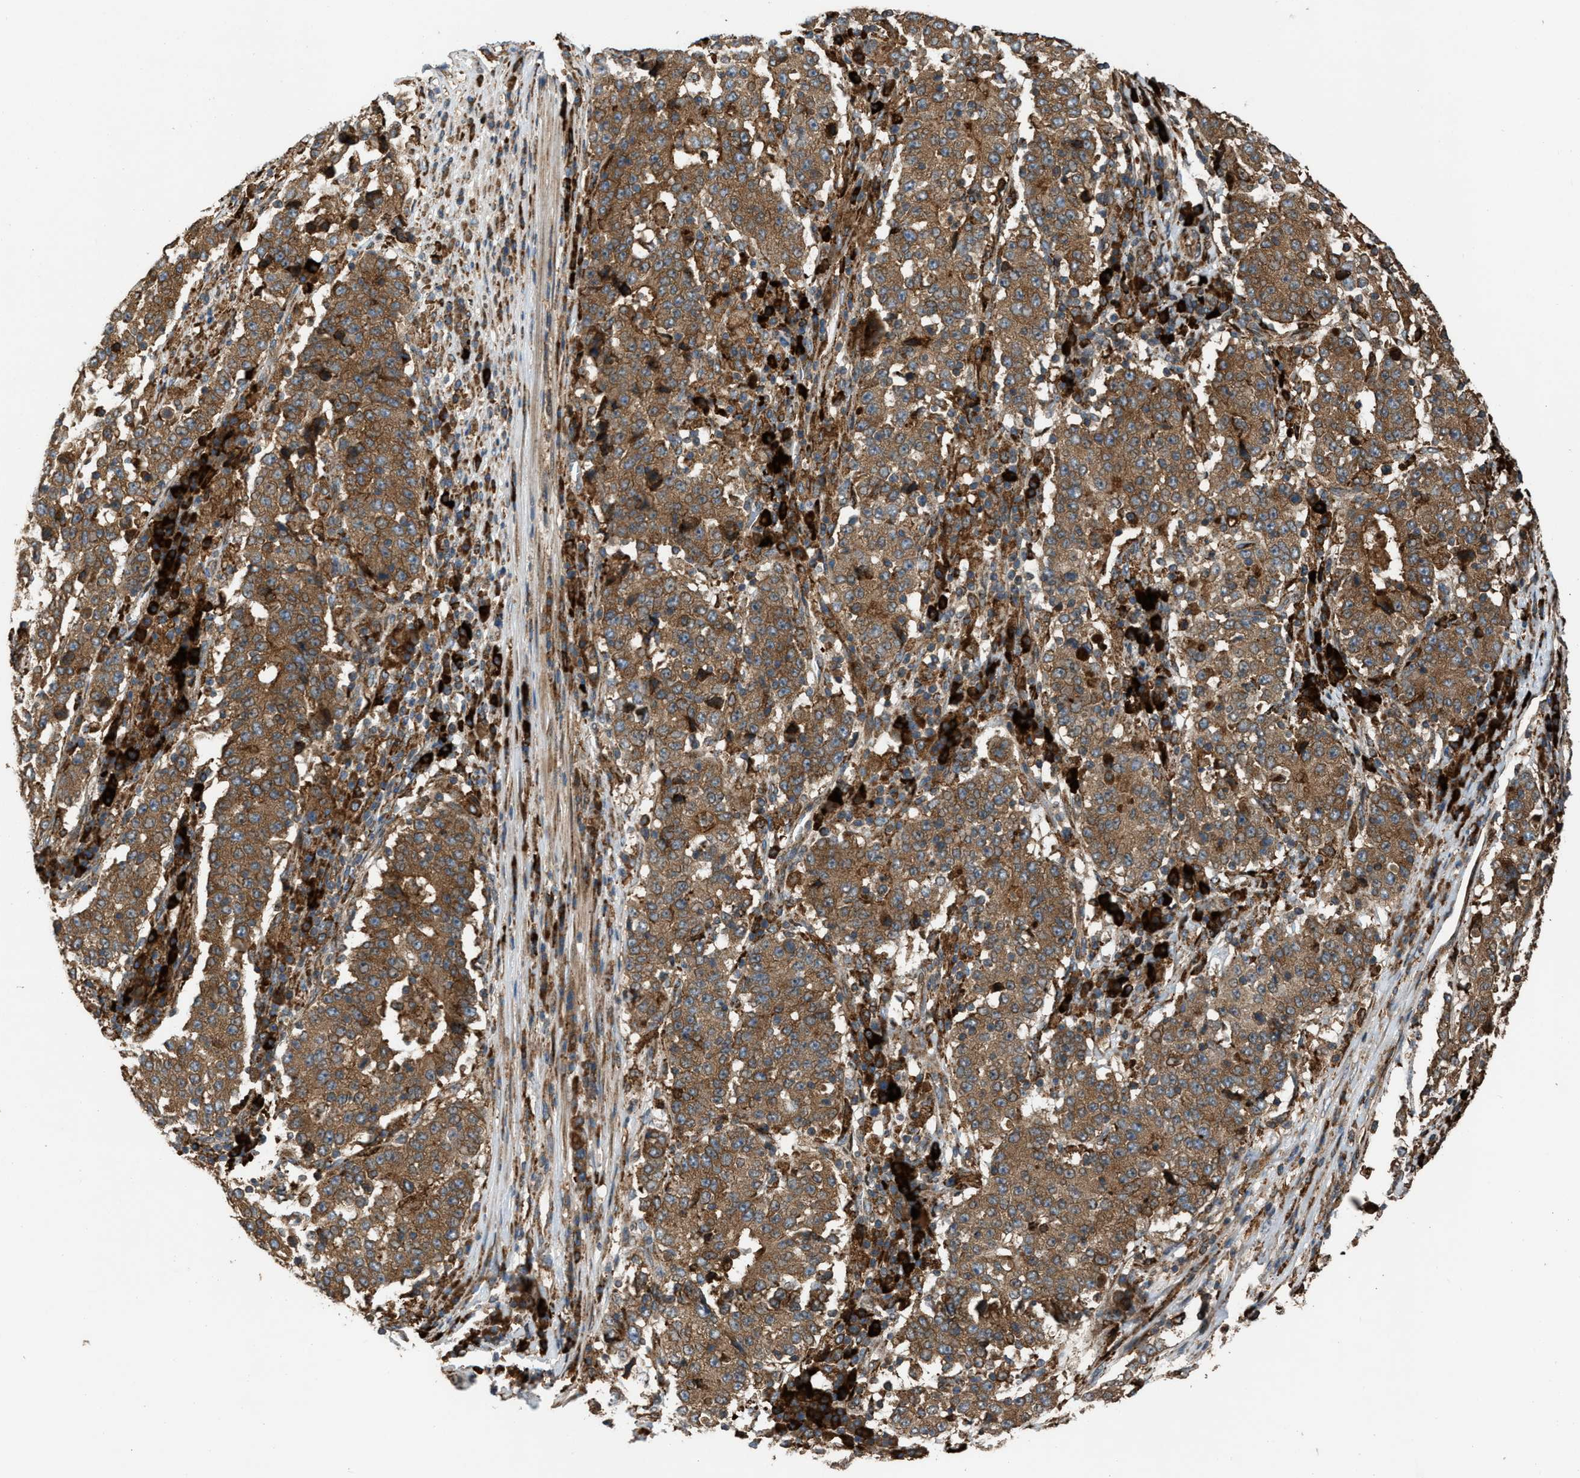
{"staining": {"intensity": "moderate", "quantity": ">75%", "location": "cytoplasmic/membranous"}, "tissue": "stomach cancer", "cell_type": "Tumor cells", "image_type": "cancer", "snomed": [{"axis": "morphology", "description": "Adenocarcinoma, NOS"}, {"axis": "topography", "description": "Stomach"}], "caption": "Immunohistochemical staining of human stomach cancer shows medium levels of moderate cytoplasmic/membranous positivity in approximately >75% of tumor cells. (Brightfield microscopy of DAB IHC at high magnification).", "gene": "BAIAP2L1", "patient": {"sex": "male", "age": 59}}